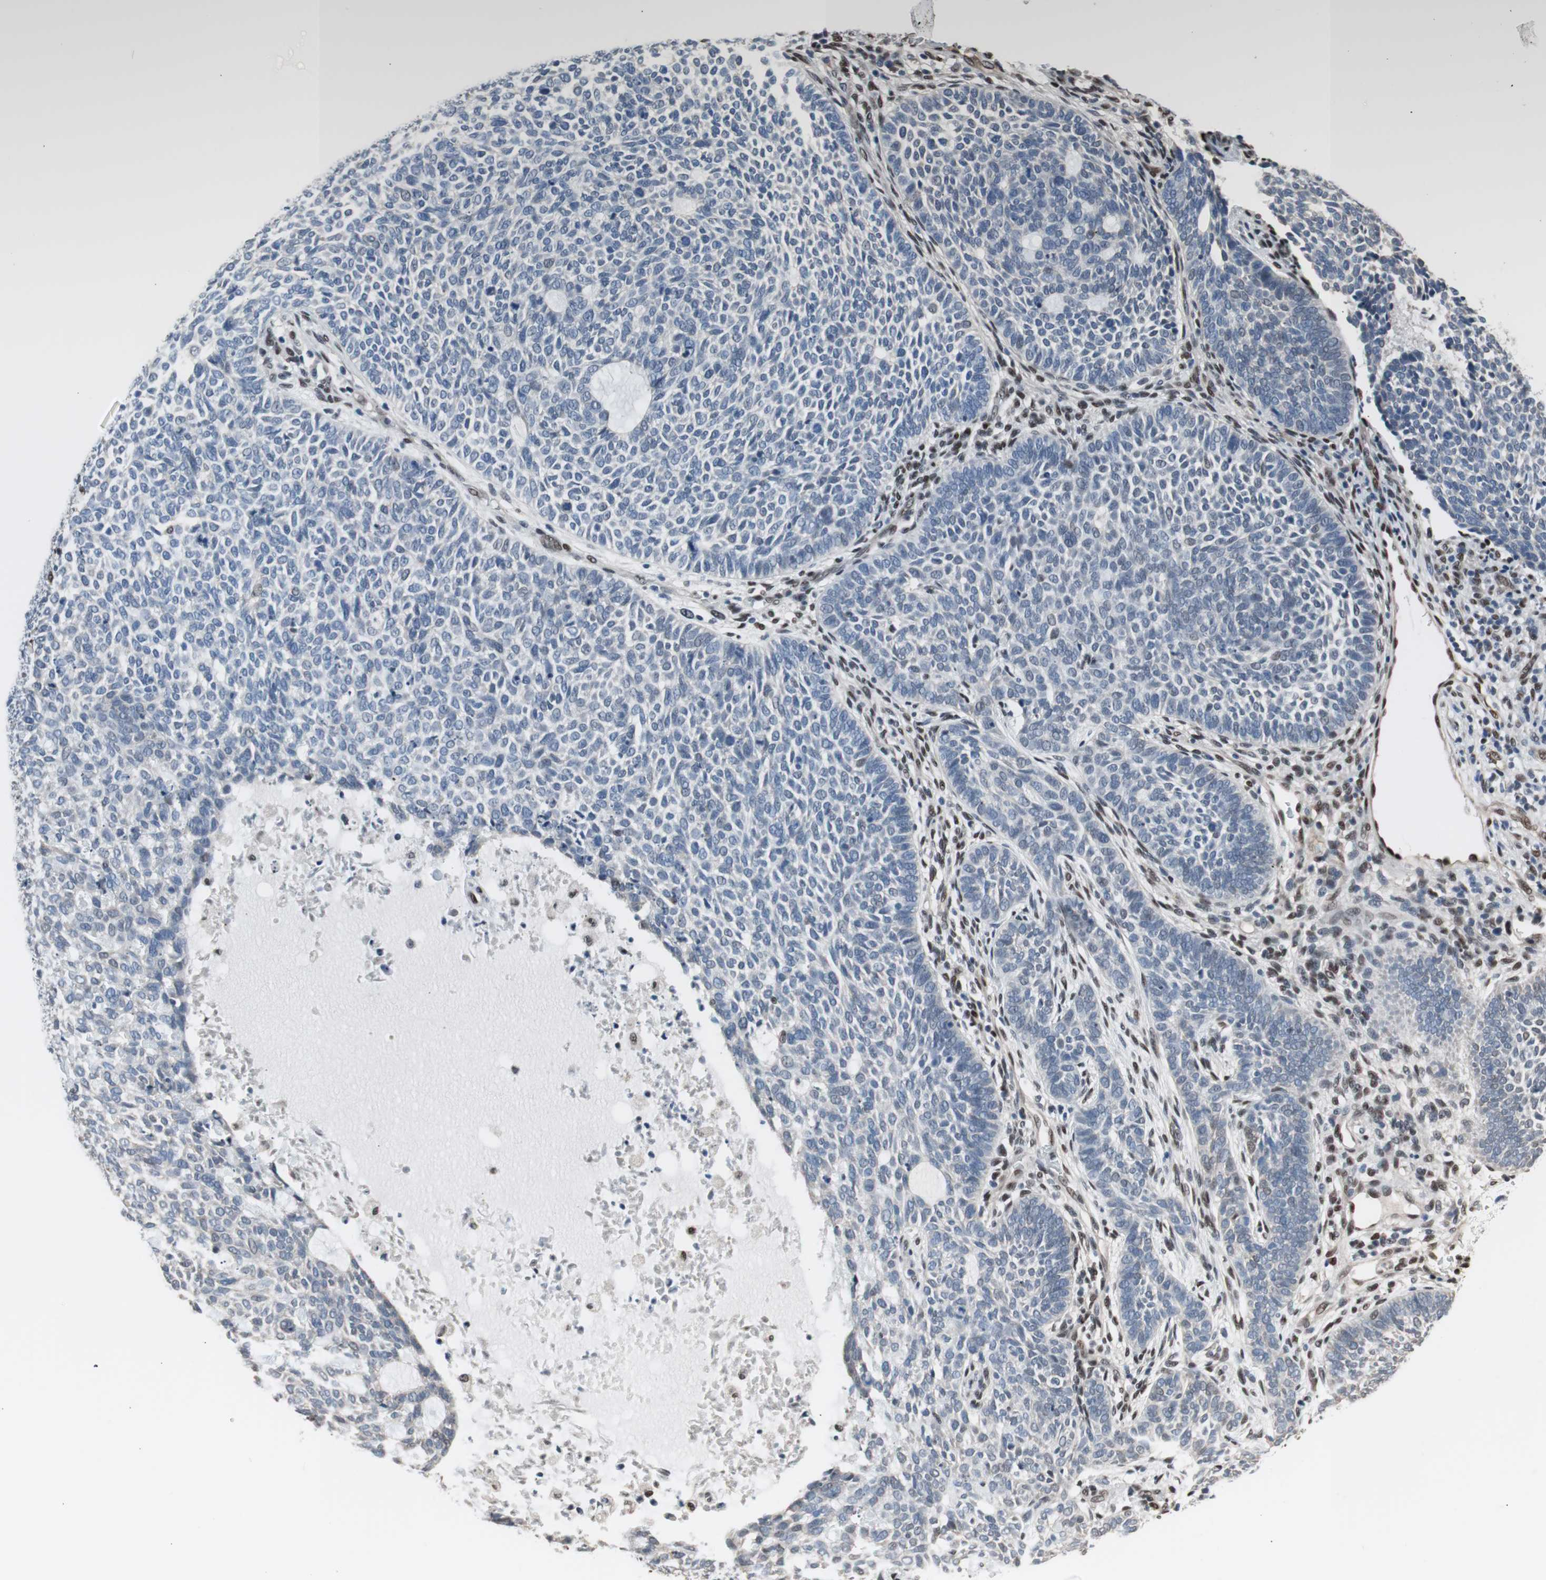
{"staining": {"intensity": "negative", "quantity": "none", "location": "none"}, "tissue": "skin cancer", "cell_type": "Tumor cells", "image_type": "cancer", "snomed": [{"axis": "morphology", "description": "Basal cell carcinoma"}, {"axis": "topography", "description": "Skin"}], "caption": "The image demonstrates no staining of tumor cells in skin basal cell carcinoma.", "gene": "PML", "patient": {"sex": "male", "age": 87}}